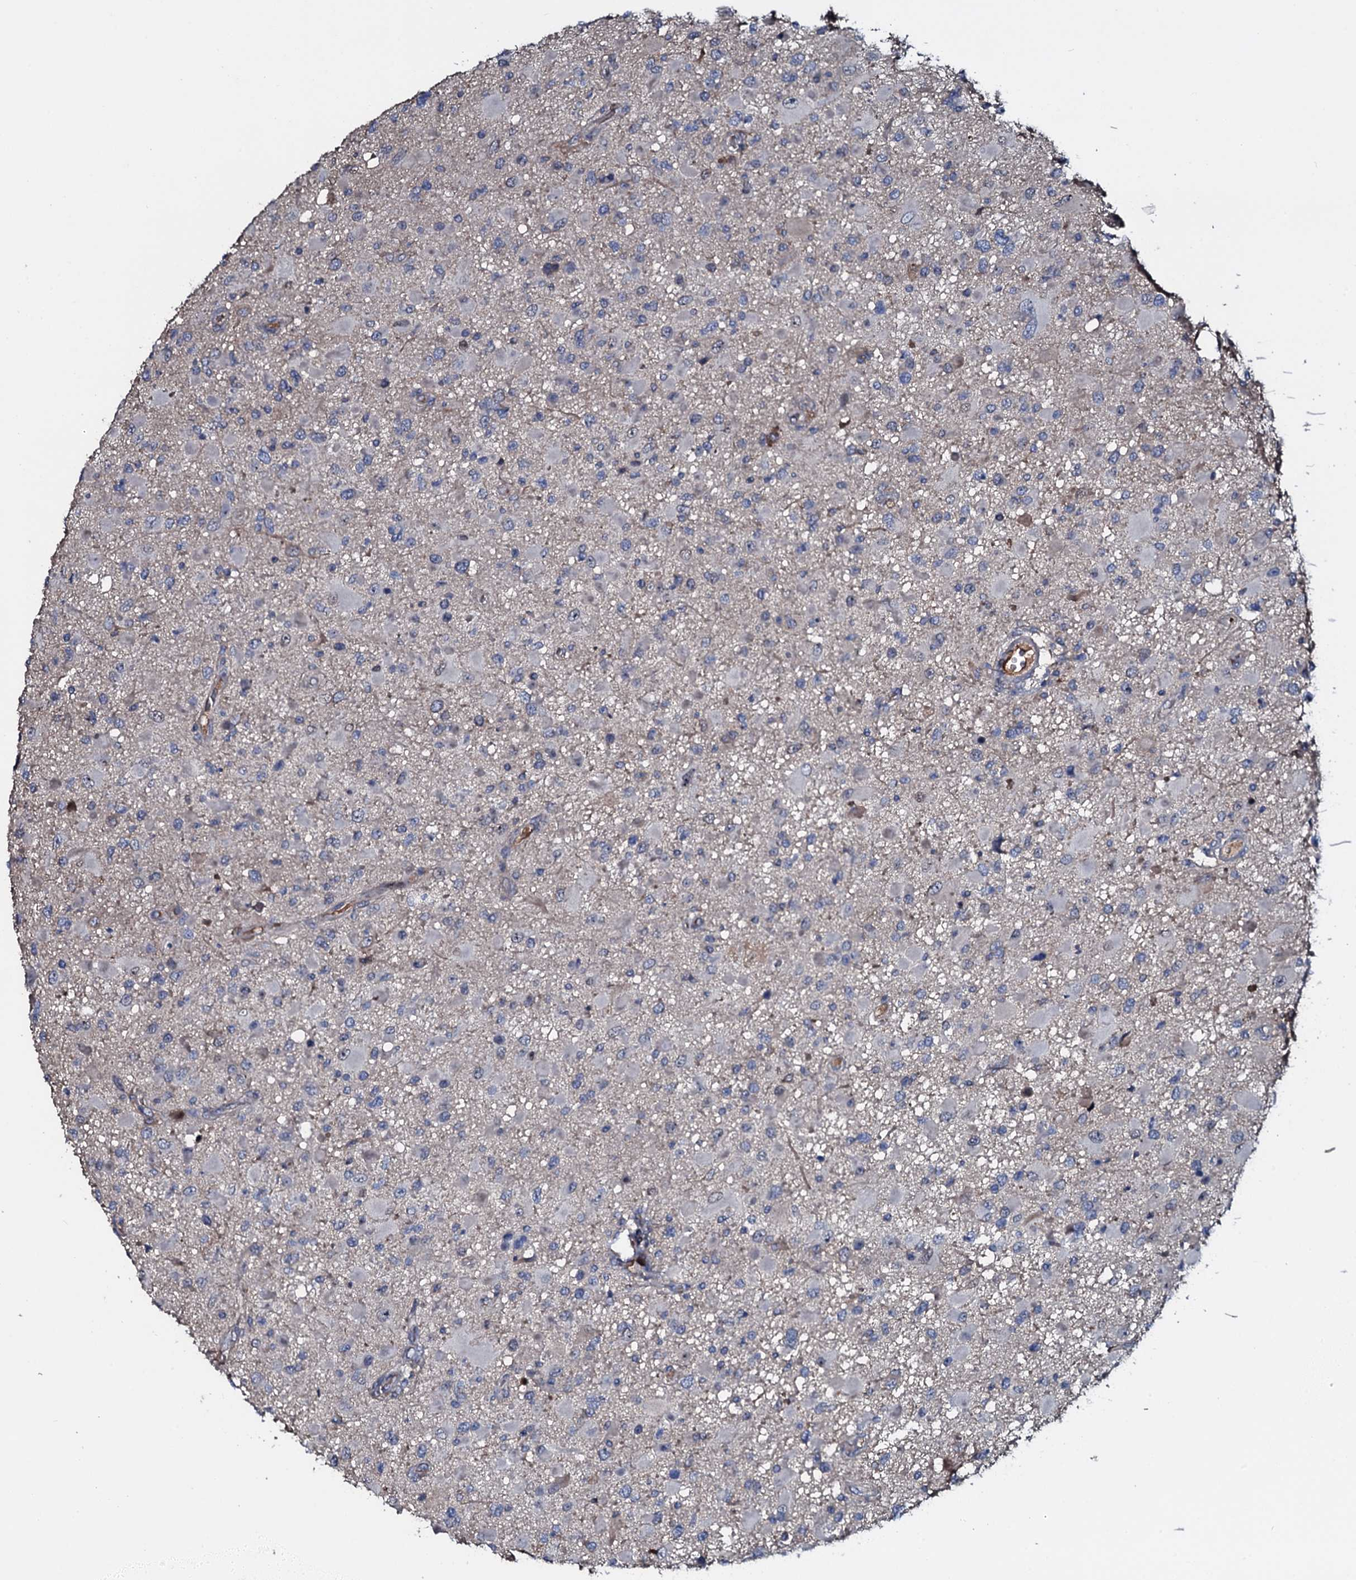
{"staining": {"intensity": "negative", "quantity": "none", "location": "none"}, "tissue": "glioma", "cell_type": "Tumor cells", "image_type": "cancer", "snomed": [{"axis": "morphology", "description": "Glioma, malignant, High grade"}, {"axis": "topography", "description": "Brain"}], "caption": "Histopathology image shows no significant protein expression in tumor cells of high-grade glioma (malignant).", "gene": "LYG2", "patient": {"sex": "male", "age": 53}}